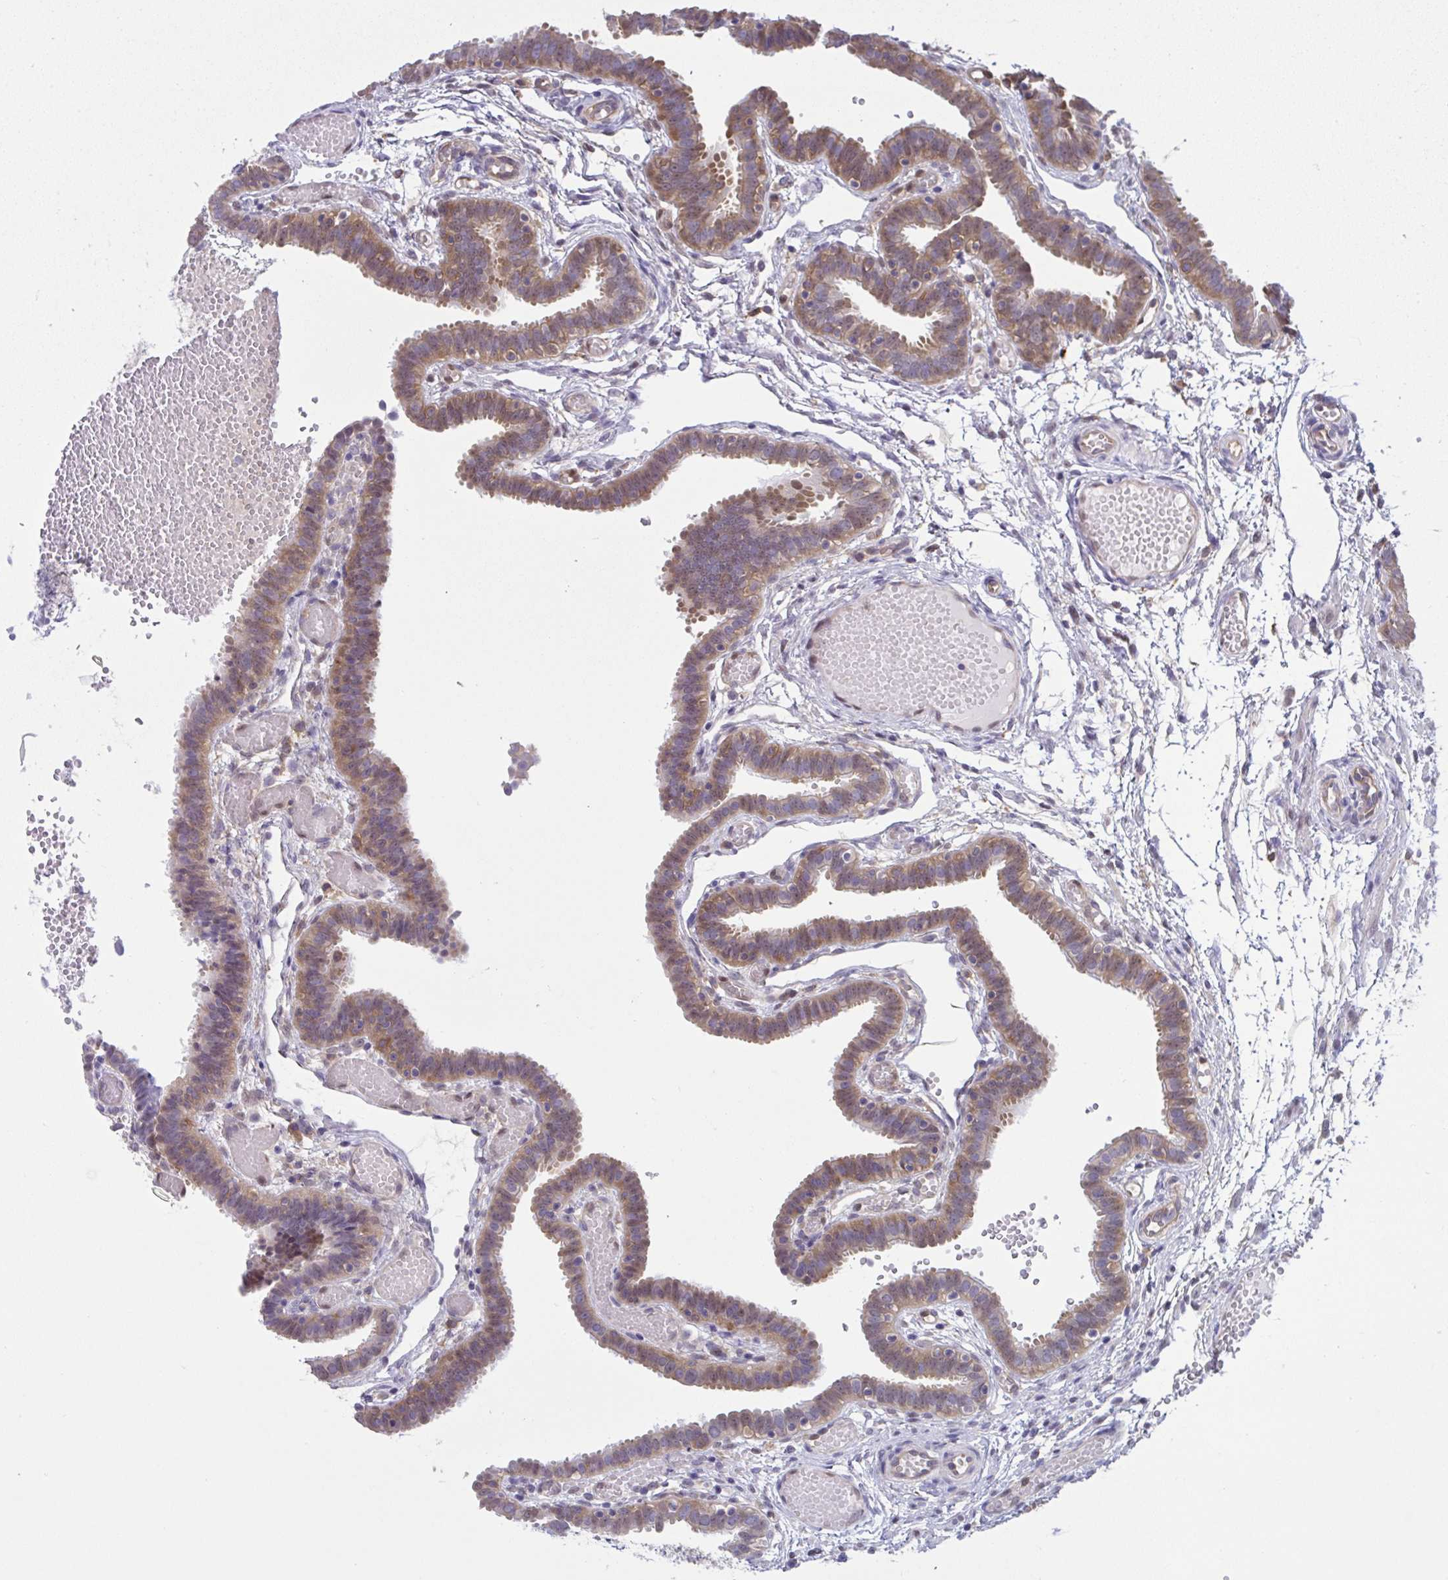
{"staining": {"intensity": "moderate", "quantity": ">75%", "location": "cytoplasmic/membranous,nuclear"}, "tissue": "fallopian tube", "cell_type": "Glandular cells", "image_type": "normal", "snomed": [{"axis": "morphology", "description": "Normal tissue, NOS"}, {"axis": "topography", "description": "Fallopian tube"}], "caption": "The immunohistochemical stain highlights moderate cytoplasmic/membranous,nuclear expression in glandular cells of benign fallopian tube.", "gene": "ALDH16A1", "patient": {"sex": "female", "age": 37}}